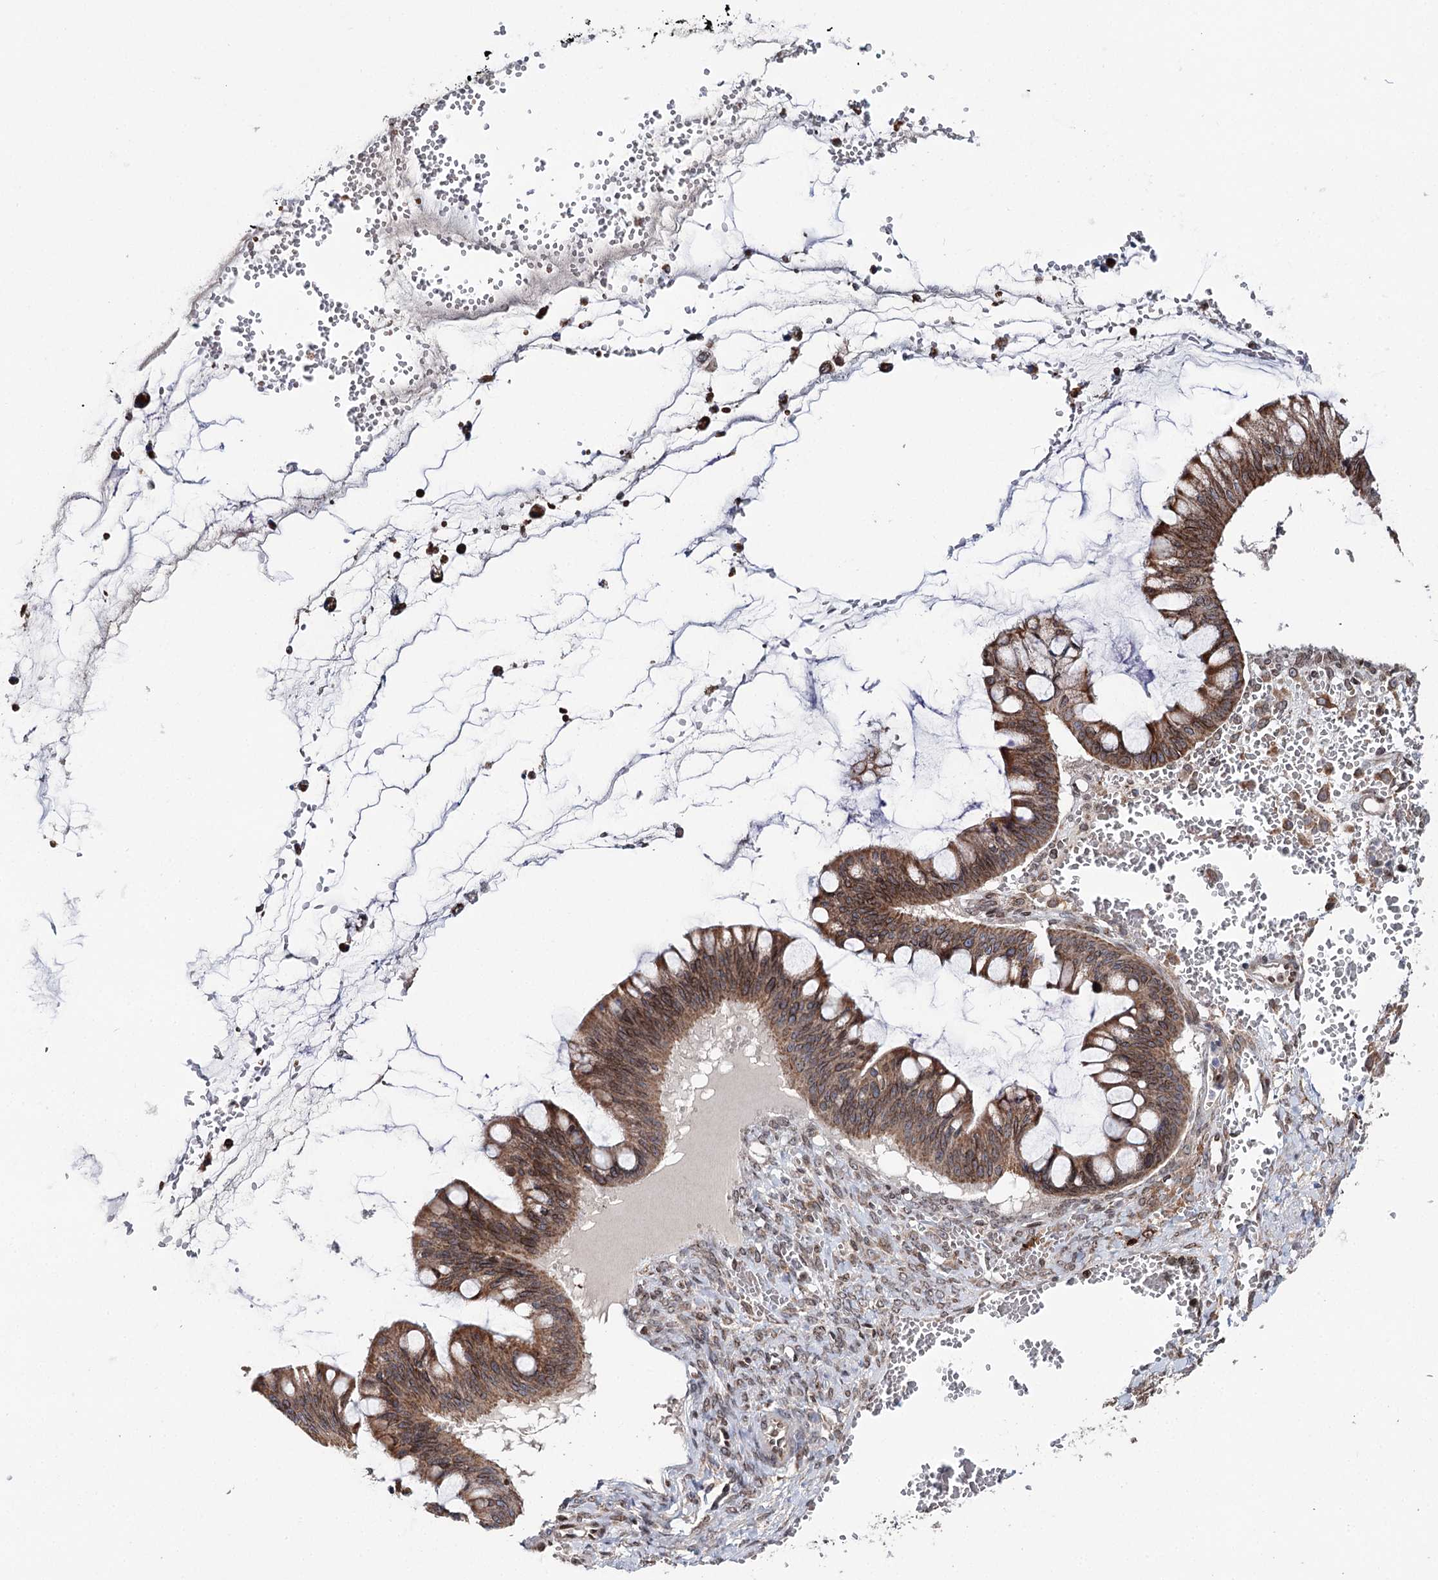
{"staining": {"intensity": "moderate", "quantity": ">75%", "location": "cytoplasmic/membranous"}, "tissue": "ovarian cancer", "cell_type": "Tumor cells", "image_type": "cancer", "snomed": [{"axis": "morphology", "description": "Cystadenocarcinoma, mucinous, NOS"}, {"axis": "topography", "description": "Ovary"}], "caption": "A medium amount of moderate cytoplasmic/membranous staining is identified in about >75% of tumor cells in ovarian cancer (mucinous cystadenocarcinoma) tissue.", "gene": "CFAP46", "patient": {"sex": "female", "age": 73}}